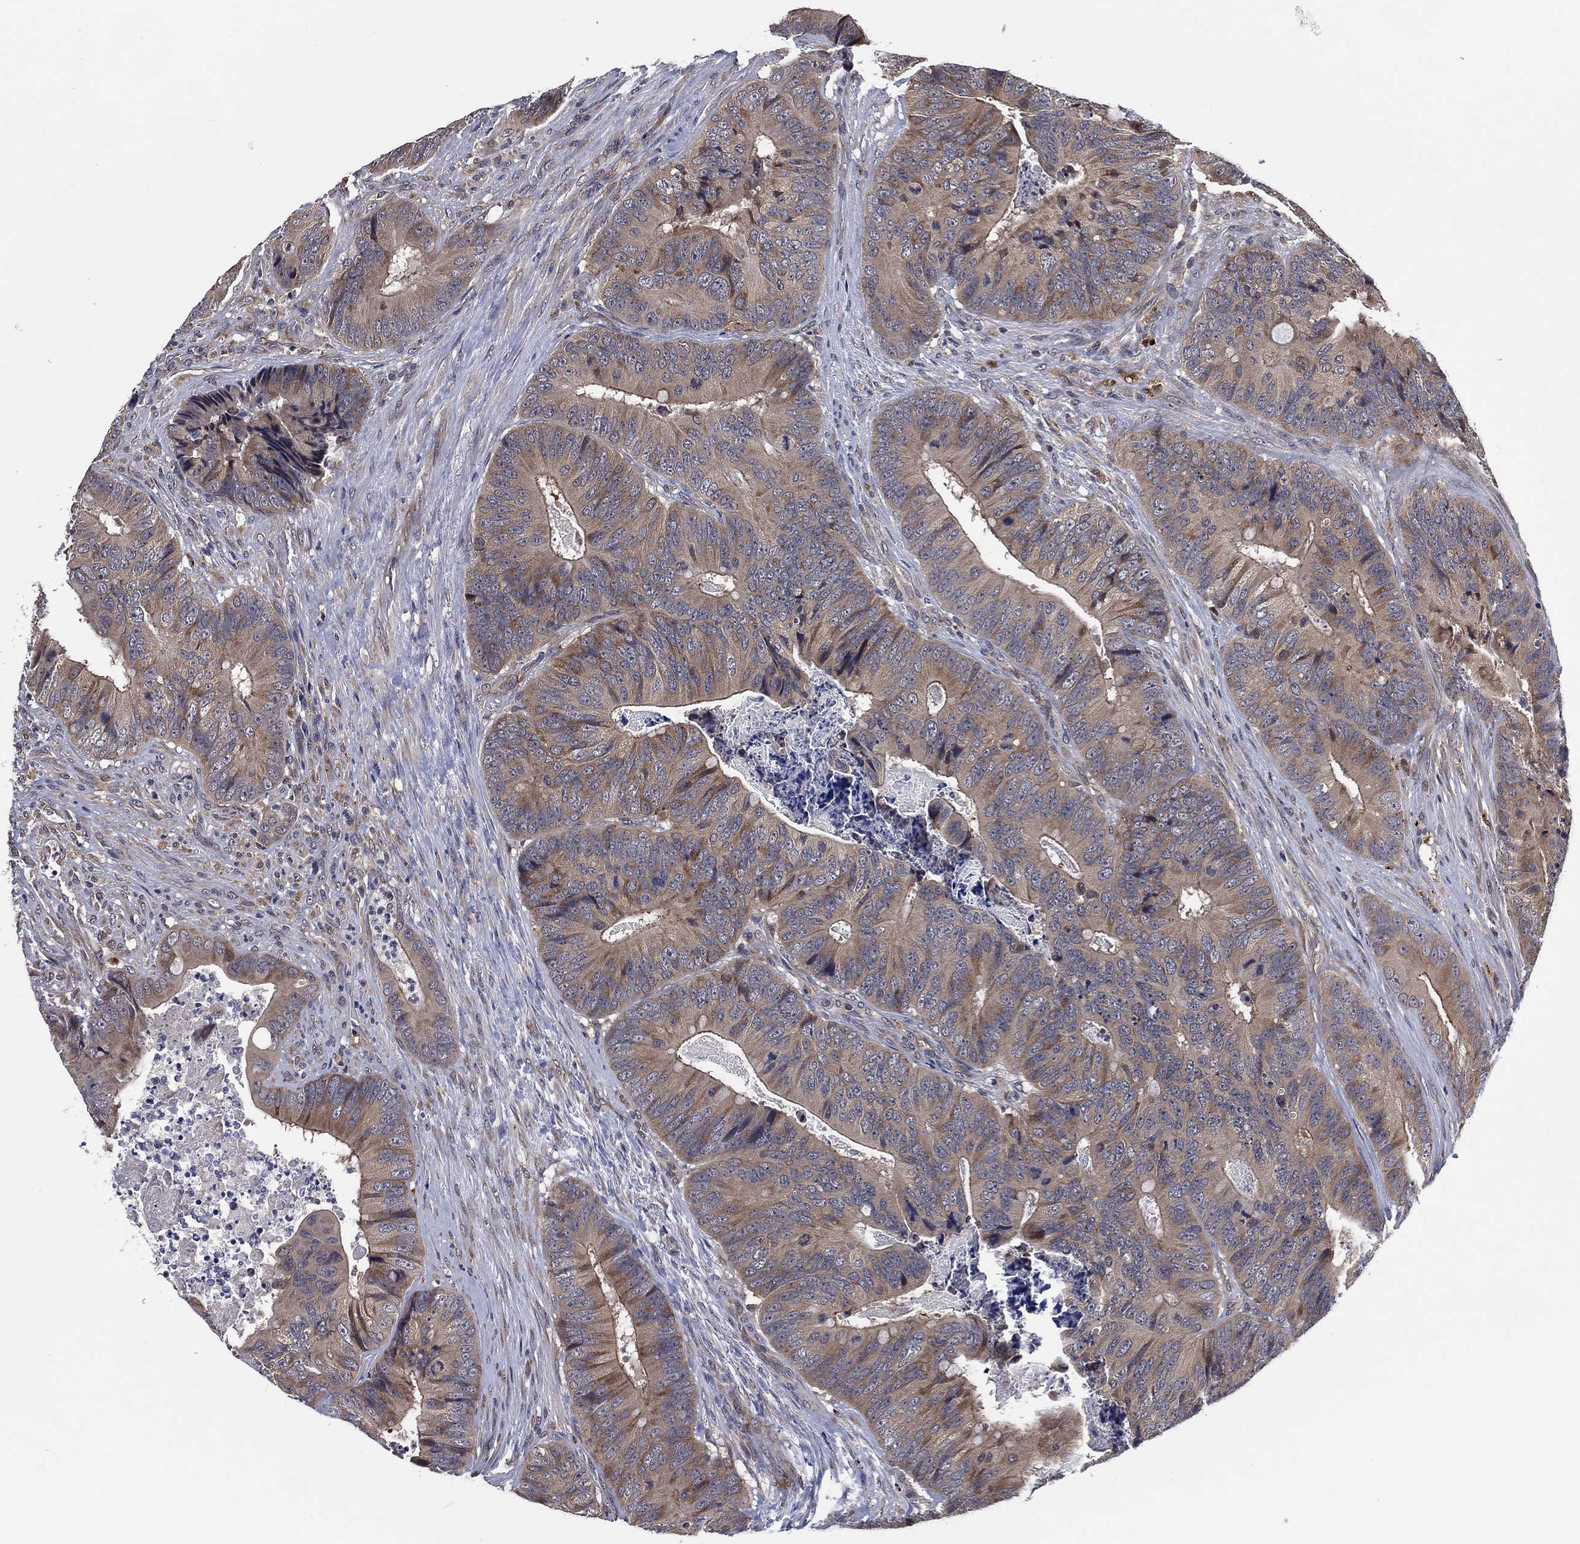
{"staining": {"intensity": "moderate", "quantity": "<25%", "location": "cytoplasmic/membranous"}, "tissue": "colorectal cancer", "cell_type": "Tumor cells", "image_type": "cancer", "snomed": [{"axis": "morphology", "description": "Adenocarcinoma, NOS"}, {"axis": "topography", "description": "Colon"}], "caption": "A low amount of moderate cytoplasmic/membranous staining is present in approximately <25% of tumor cells in adenocarcinoma (colorectal) tissue. (DAB IHC with brightfield microscopy, high magnification).", "gene": "SELENOO", "patient": {"sex": "male", "age": 84}}